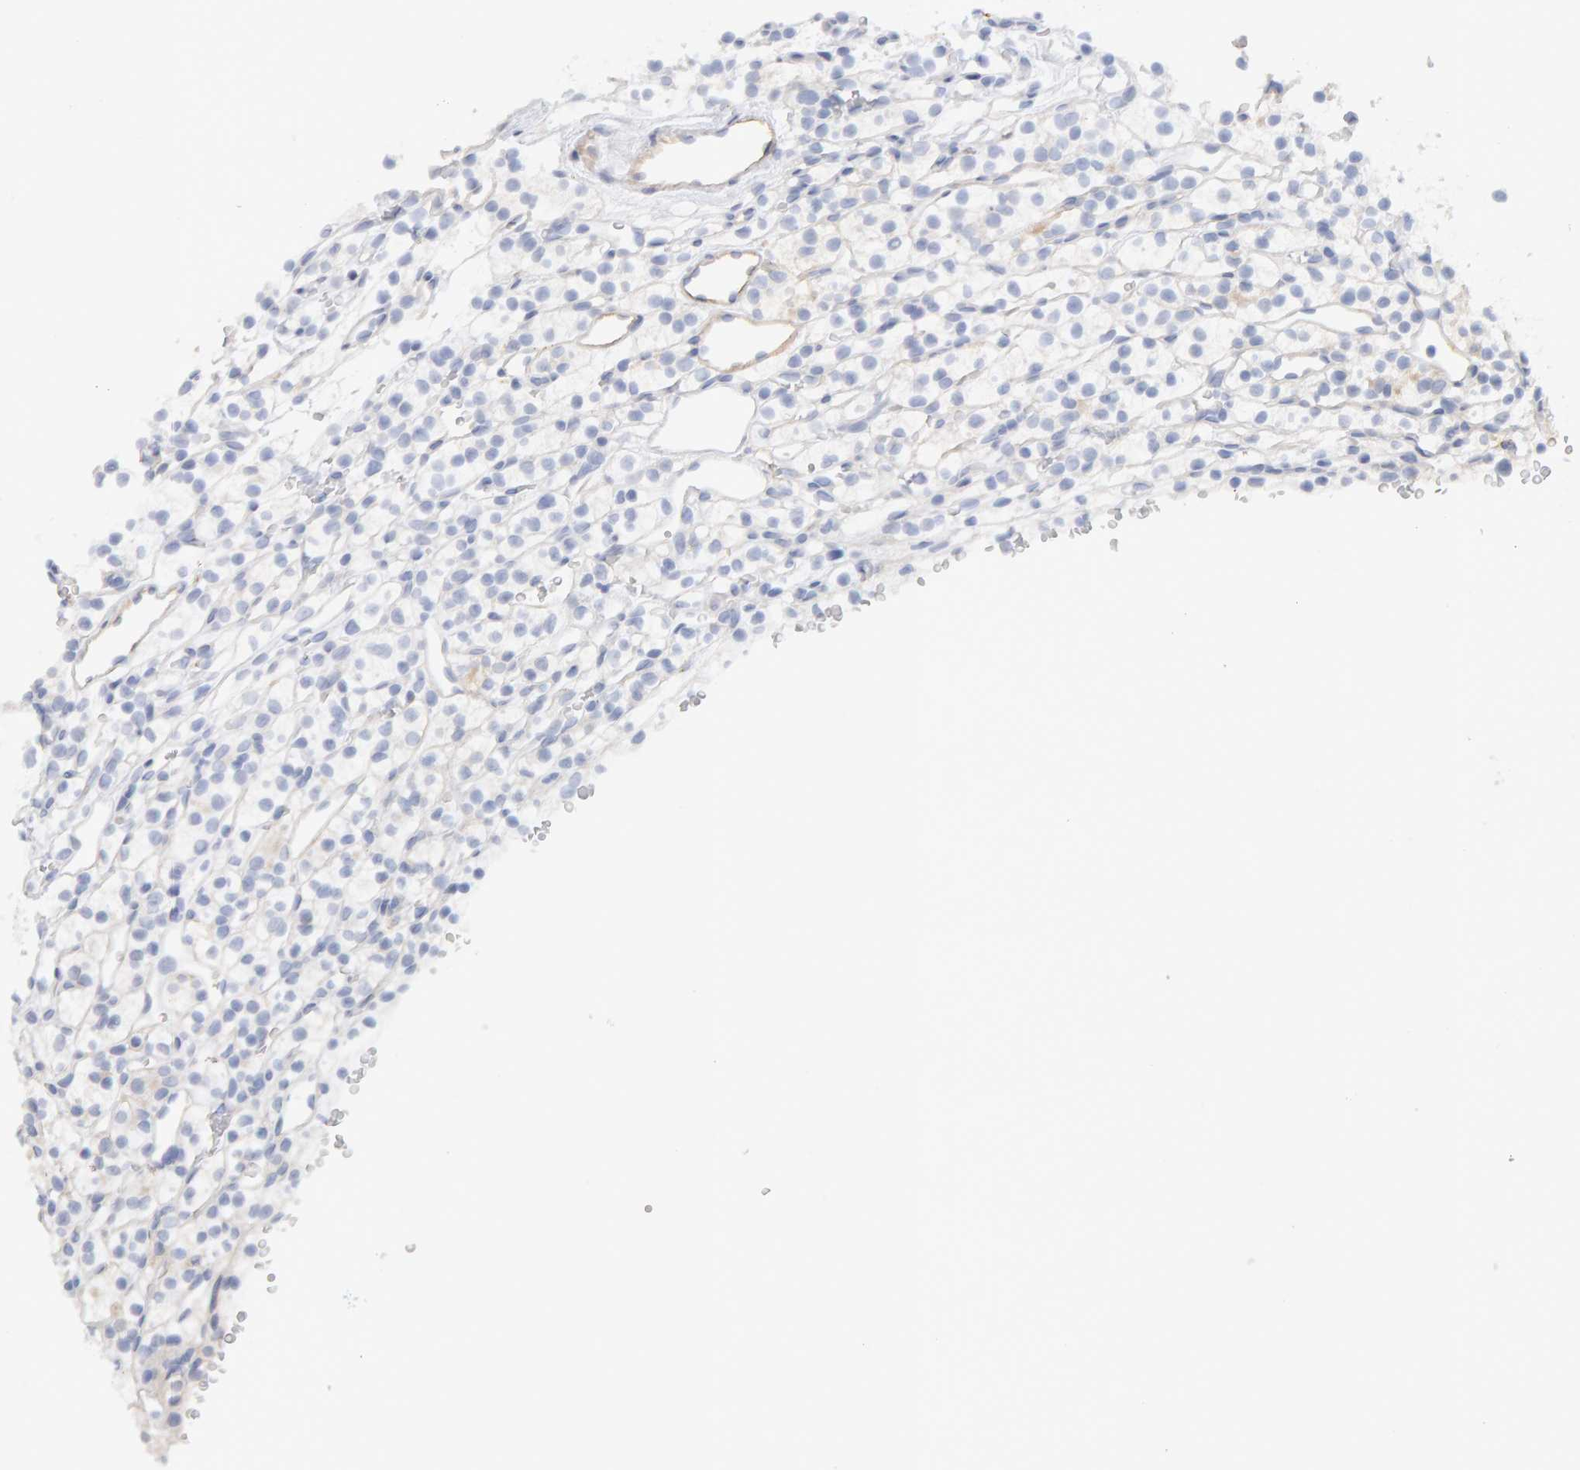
{"staining": {"intensity": "negative", "quantity": "none", "location": "none"}, "tissue": "renal cancer", "cell_type": "Tumor cells", "image_type": "cancer", "snomed": [{"axis": "morphology", "description": "Adenocarcinoma, NOS"}, {"axis": "topography", "description": "Kidney"}], "caption": "There is no significant staining in tumor cells of renal cancer.", "gene": "METRNL", "patient": {"sex": "female", "age": 57}}